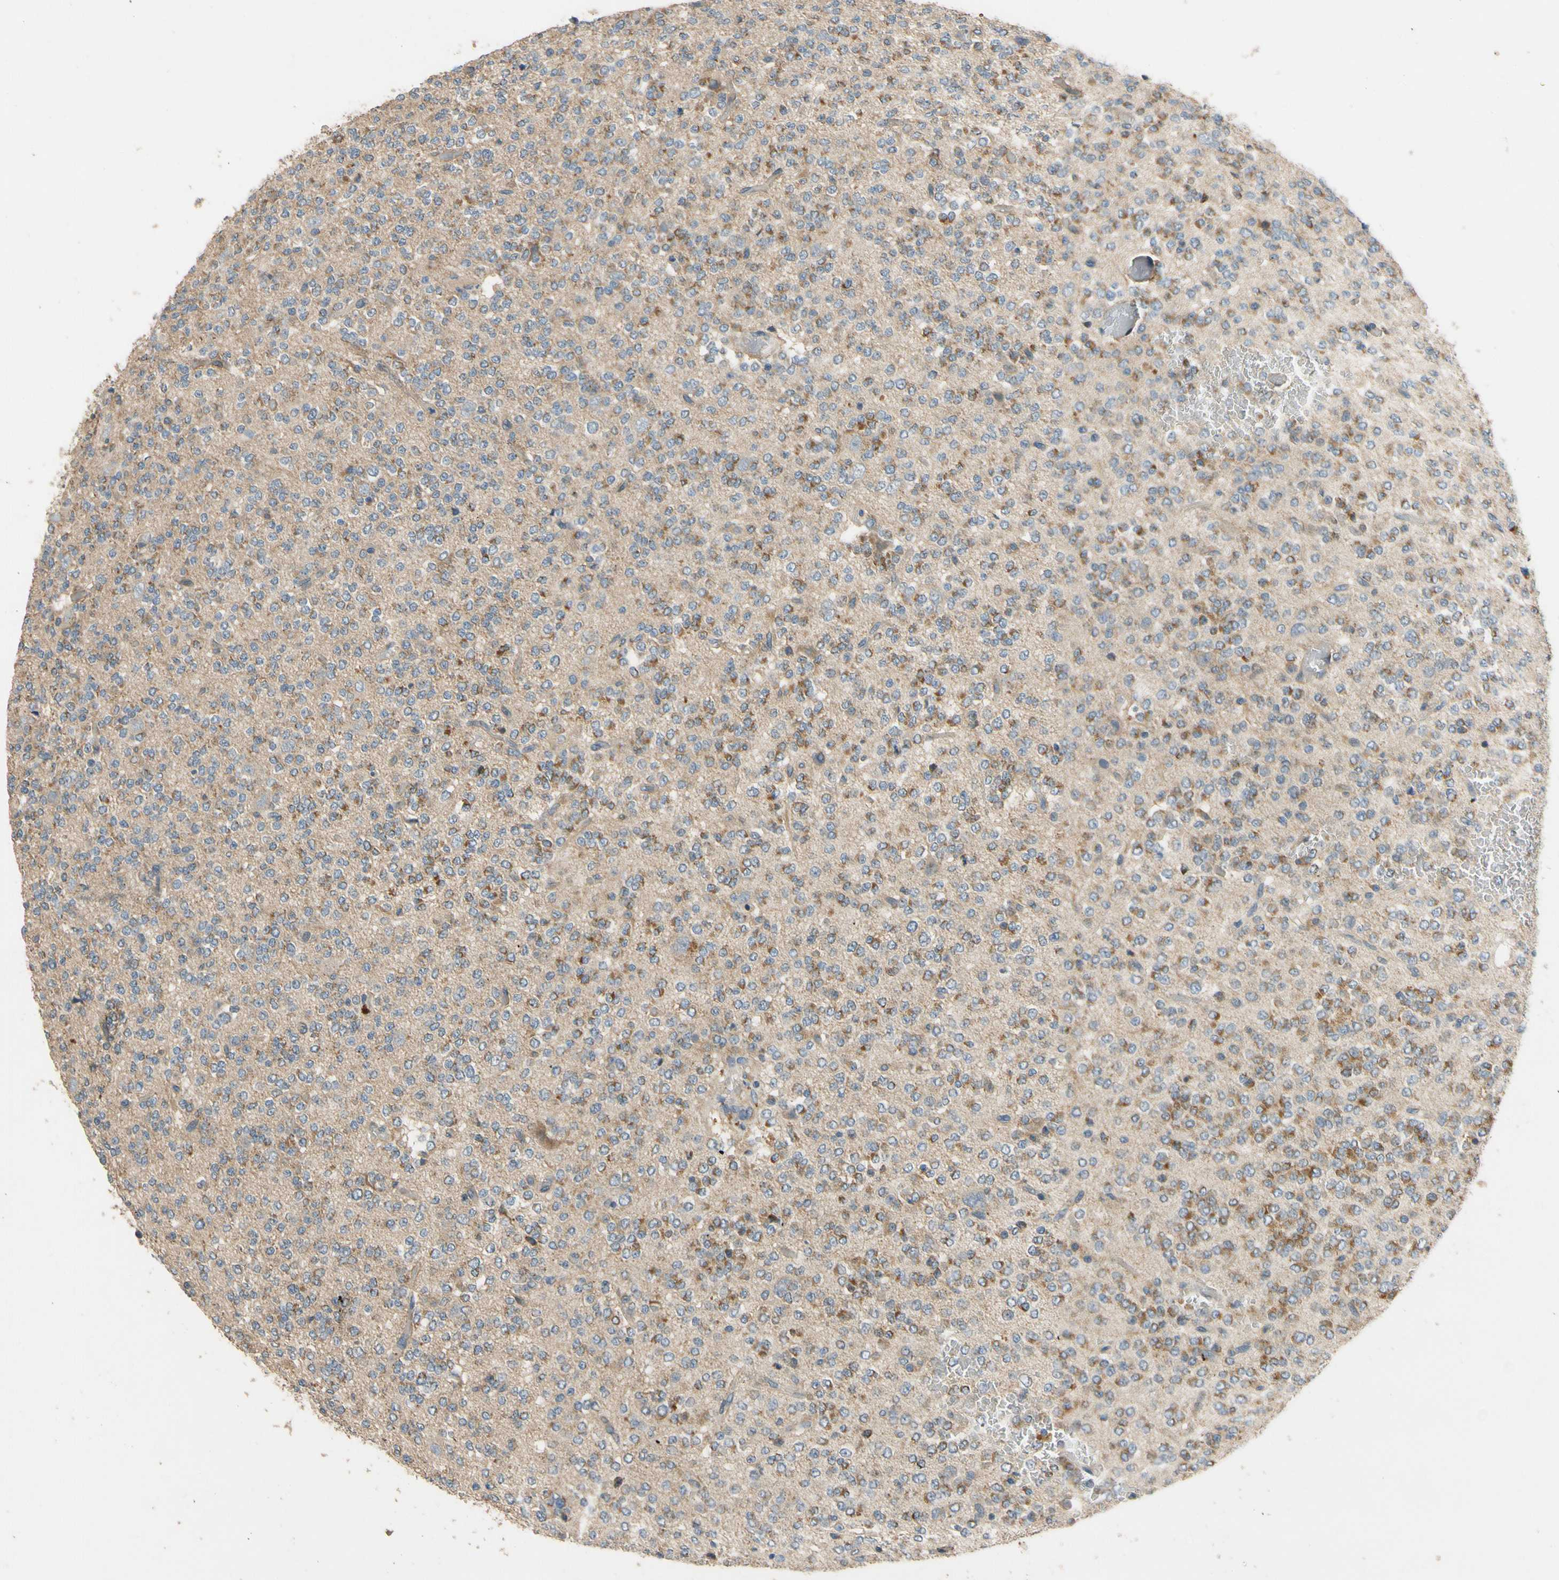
{"staining": {"intensity": "moderate", "quantity": "25%-75%", "location": "cytoplasmic/membranous"}, "tissue": "glioma", "cell_type": "Tumor cells", "image_type": "cancer", "snomed": [{"axis": "morphology", "description": "Glioma, malignant, Low grade"}, {"axis": "topography", "description": "Brain"}], "caption": "Immunohistochemical staining of glioma reveals medium levels of moderate cytoplasmic/membranous expression in approximately 25%-75% of tumor cells.", "gene": "ALKBH3", "patient": {"sex": "male", "age": 38}}